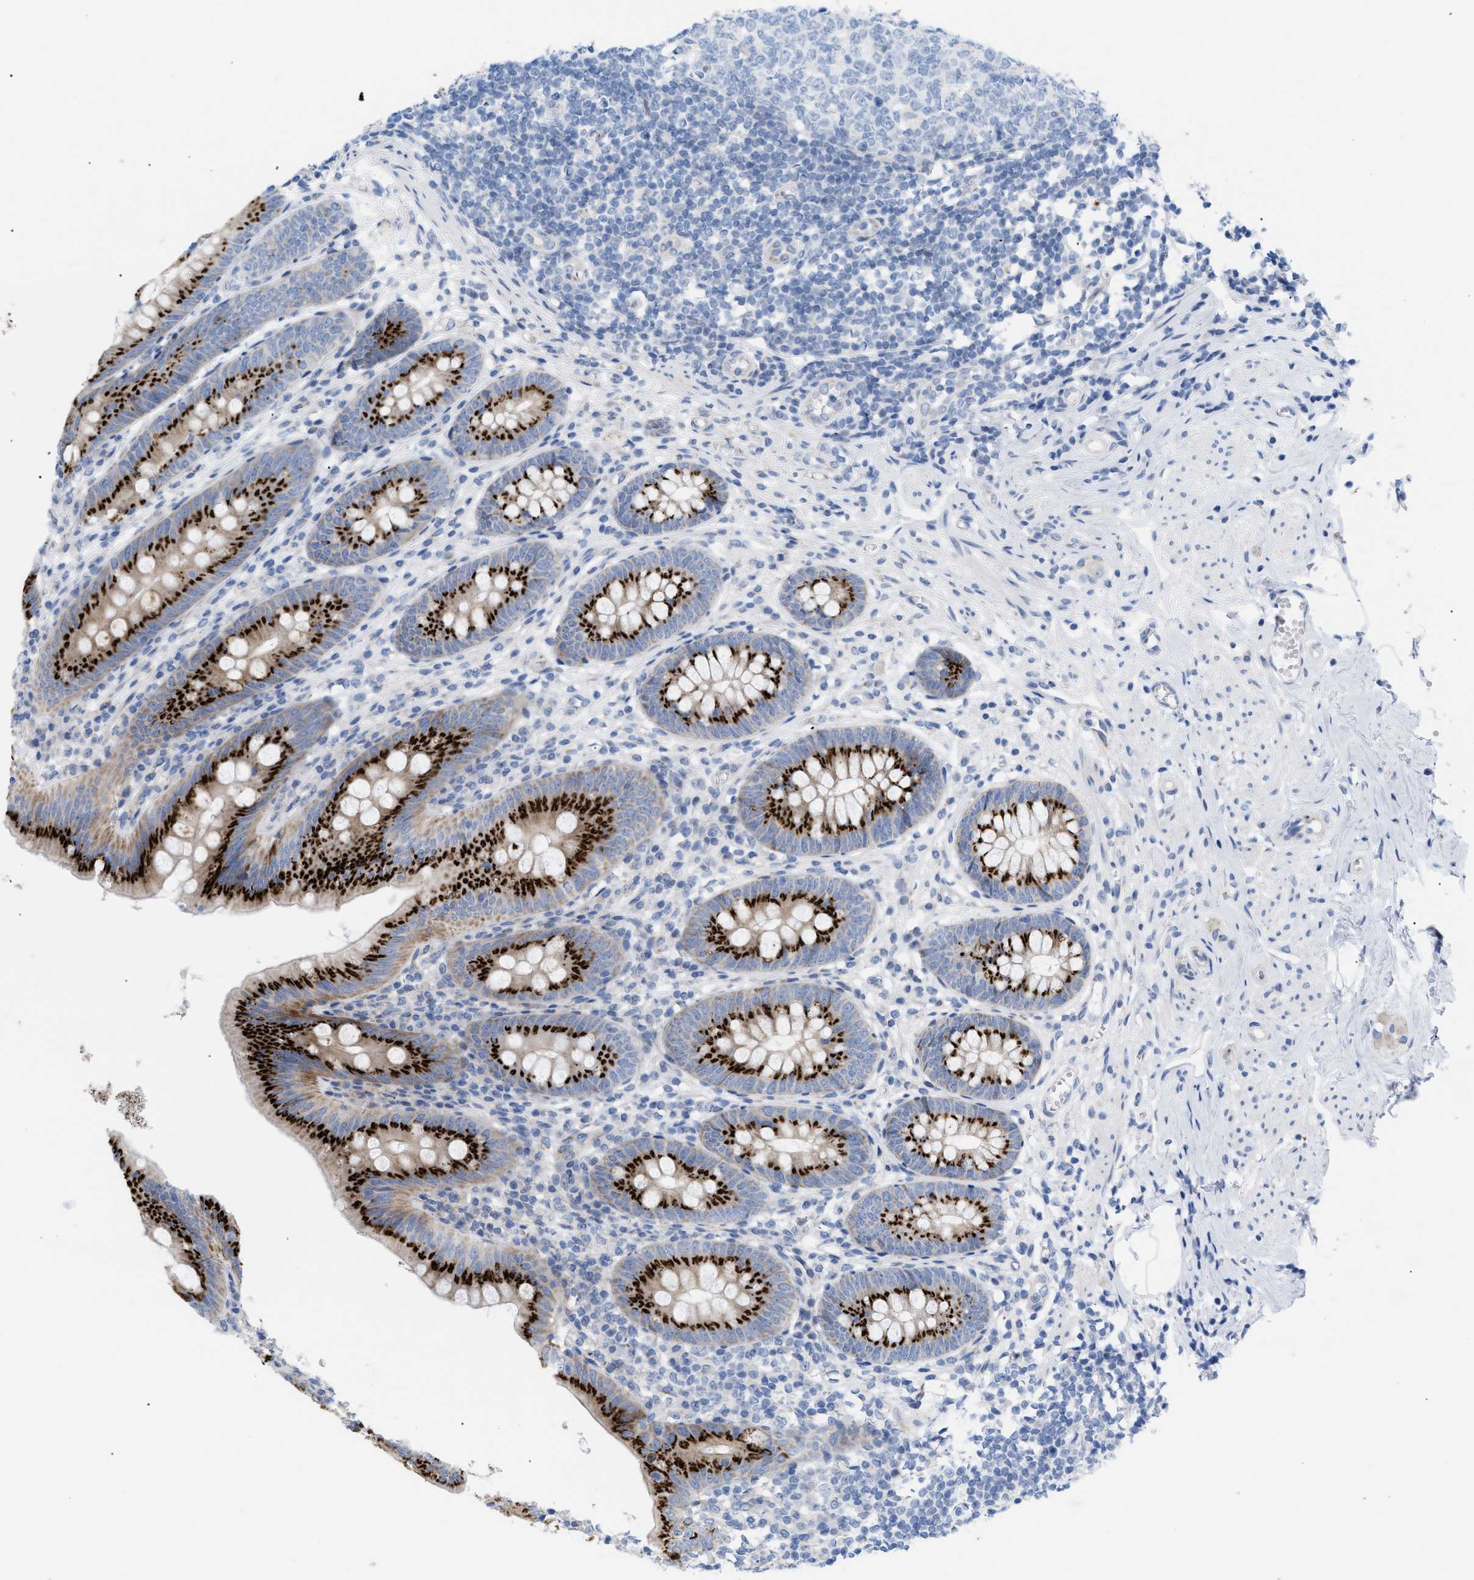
{"staining": {"intensity": "strong", "quantity": ">75%", "location": "cytoplasmic/membranous"}, "tissue": "appendix", "cell_type": "Glandular cells", "image_type": "normal", "snomed": [{"axis": "morphology", "description": "Normal tissue, NOS"}, {"axis": "topography", "description": "Appendix"}], "caption": "DAB immunohistochemical staining of benign appendix reveals strong cytoplasmic/membranous protein staining in approximately >75% of glandular cells.", "gene": "TMEM17", "patient": {"sex": "male", "age": 56}}